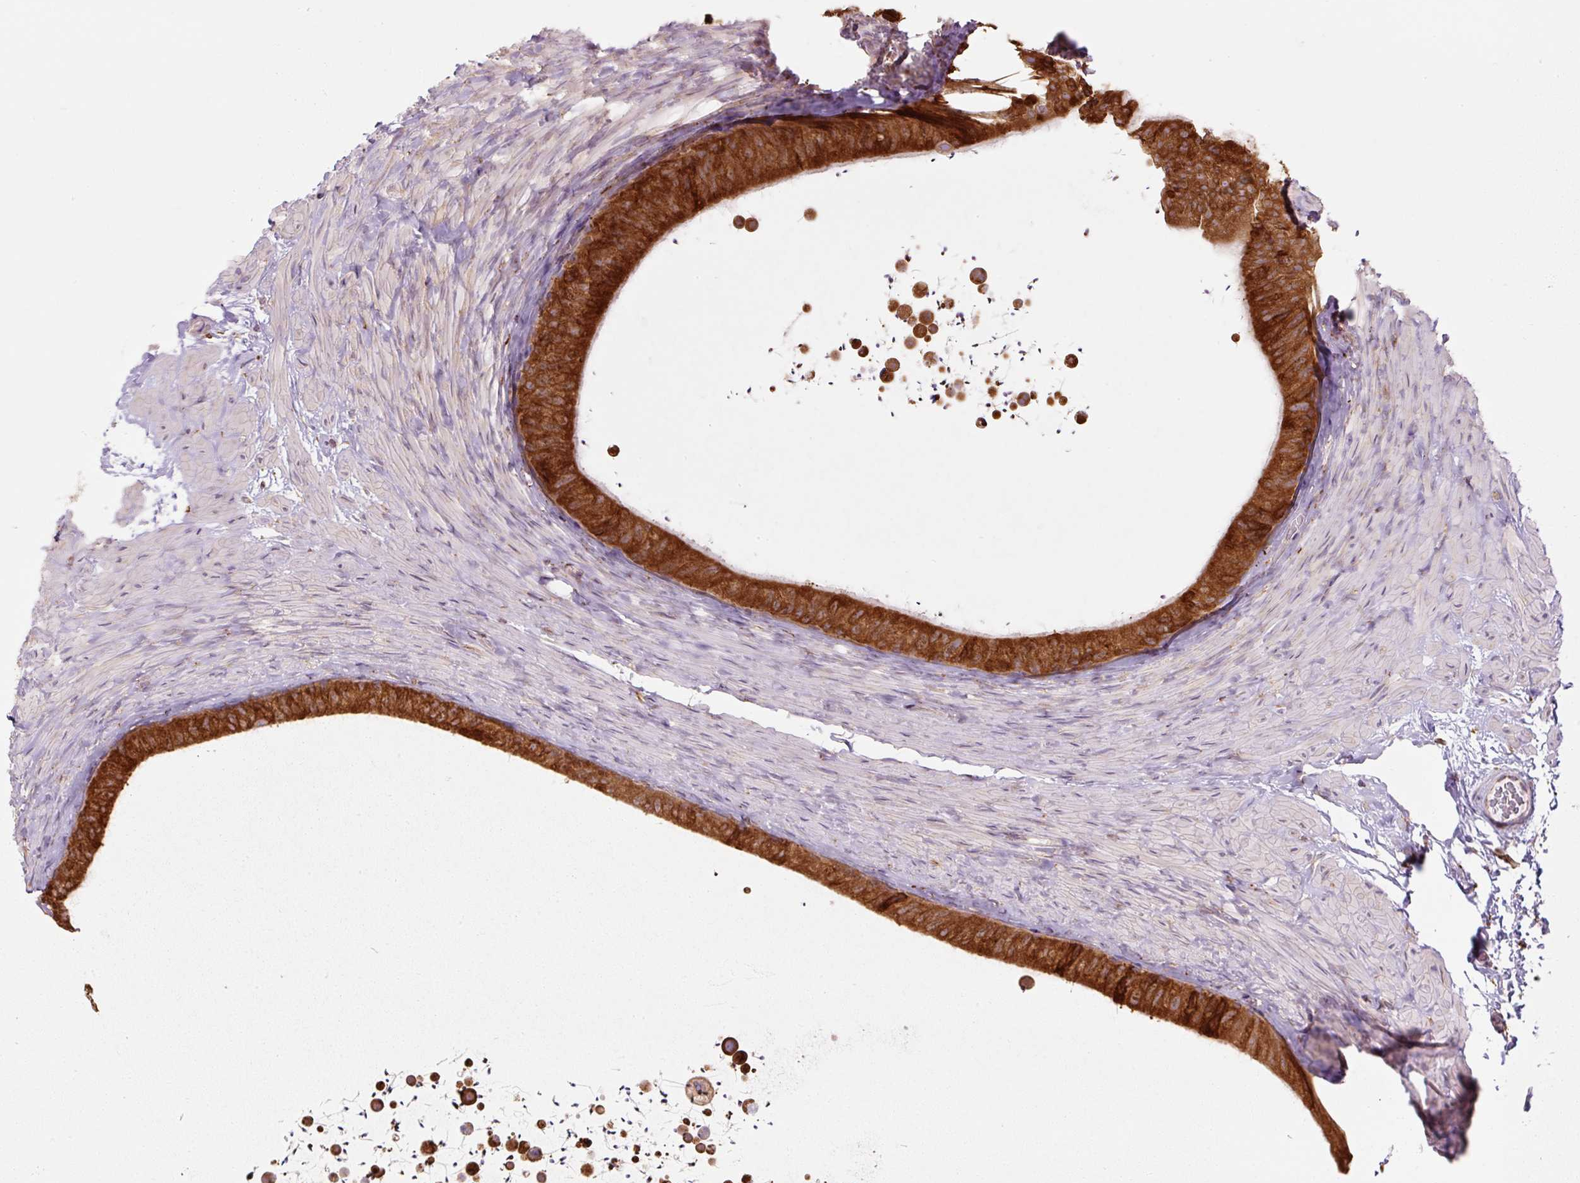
{"staining": {"intensity": "strong", "quantity": ">75%", "location": "cytoplasmic/membranous"}, "tissue": "epididymis", "cell_type": "Glandular cells", "image_type": "normal", "snomed": [{"axis": "morphology", "description": "Normal tissue, NOS"}, {"axis": "topography", "description": "Epididymis, spermatic cord, NOS"}, {"axis": "topography", "description": "Epididymis"}], "caption": "The micrograph demonstrates staining of unremarkable epididymis, revealing strong cytoplasmic/membranous protein positivity (brown color) within glandular cells.", "gene": "PRKCSH", "patient": {"sex": "male", "age": 31}}